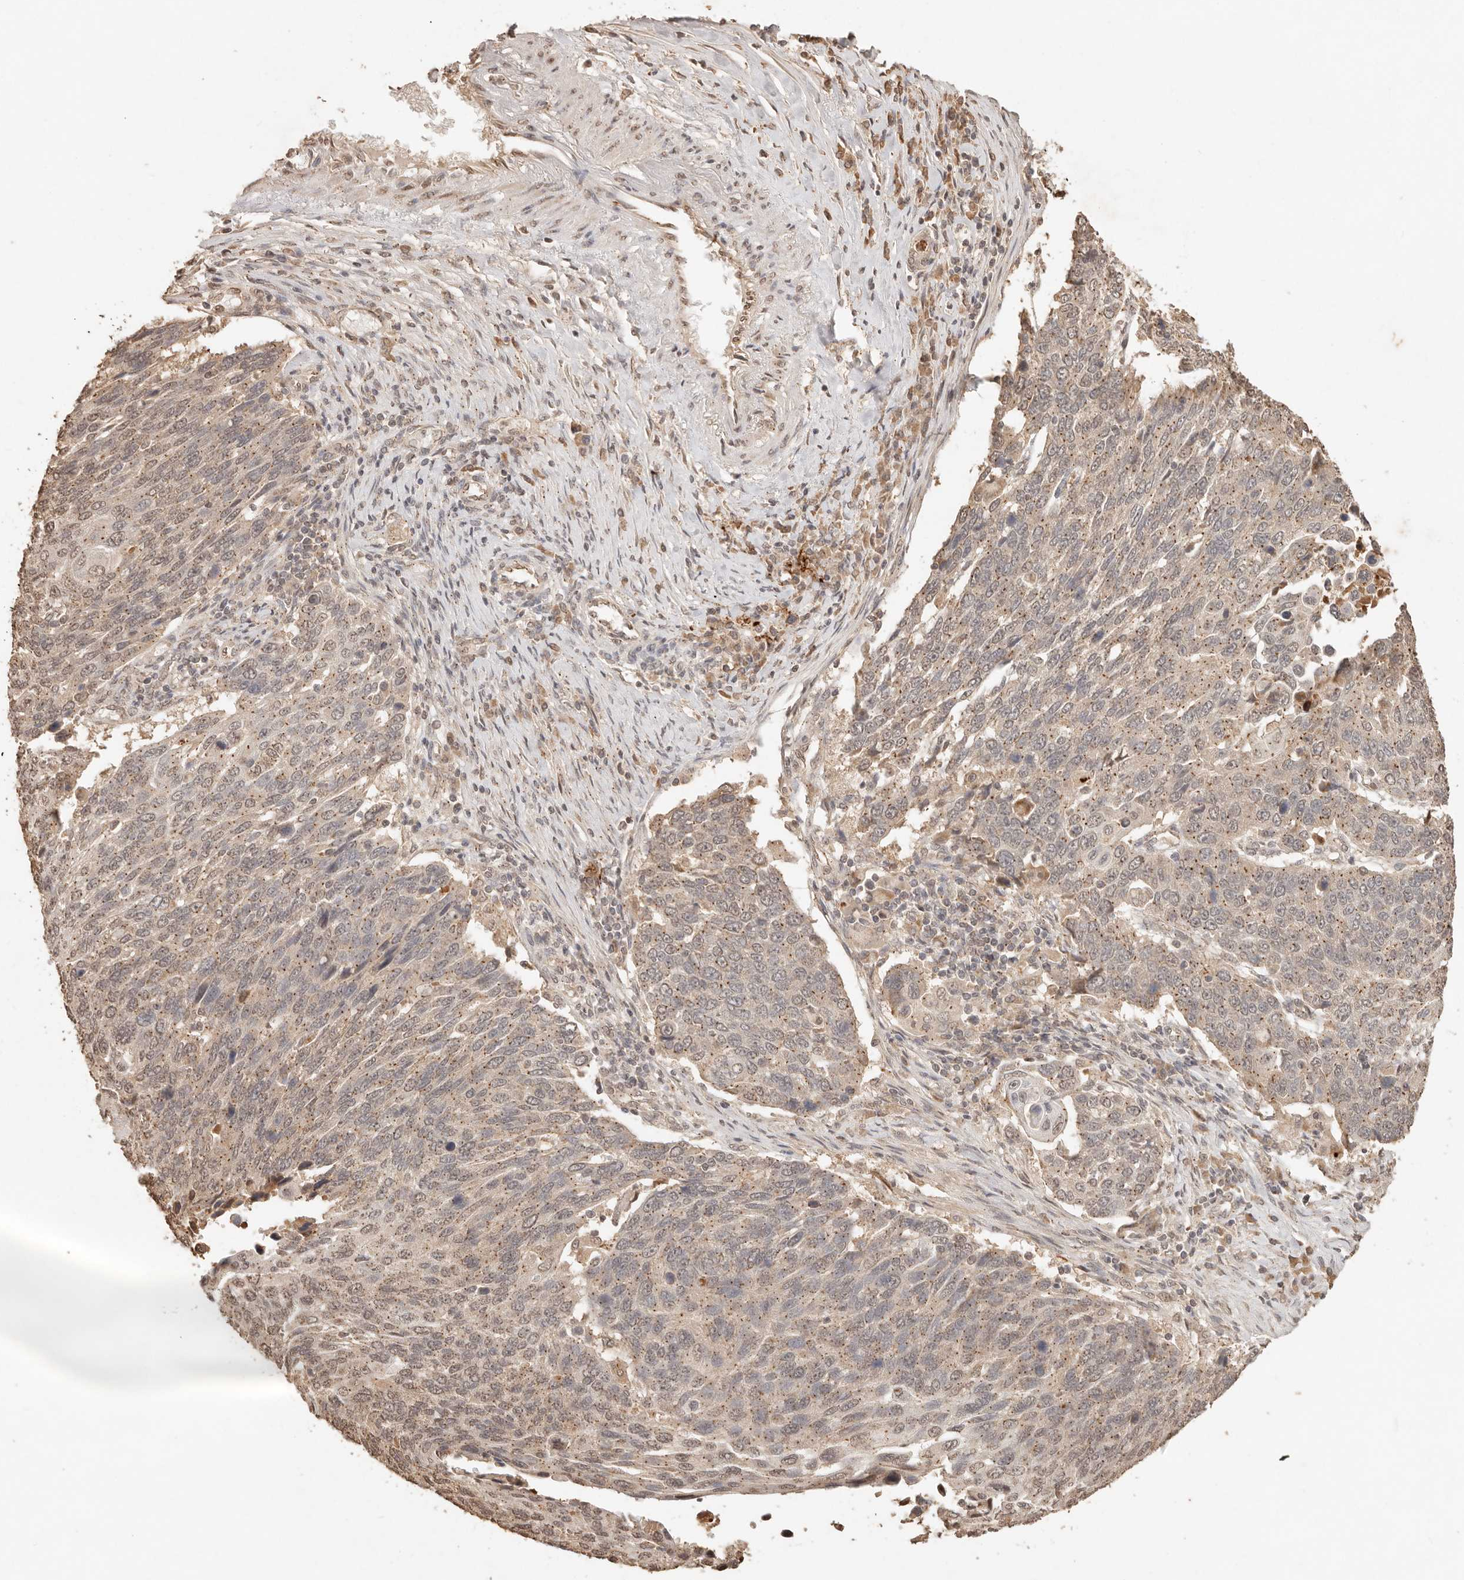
{"staining": {"intensity": "weak", "quantity": "25%-75%", "location": "cytoplasmic/membranous,nuclear"}, "tissue": "lung cancer", "cell_type": "Tumor cells", "image_type": "cancer", "snomed": [{"axis": "morphology", "description": "Squamous cell carcinoma, NOS"}, {"axis": "topography", "description": "Lung"}], "caption": "A histopathology image of human lung cancer (squamous cell carcinoma) stained for a protein displays weak cytoplasmic/membranous and nuclear brown staining in tumor cells.", "gene": "LMO4", "patient": {"sex": "male", "age": 66}}